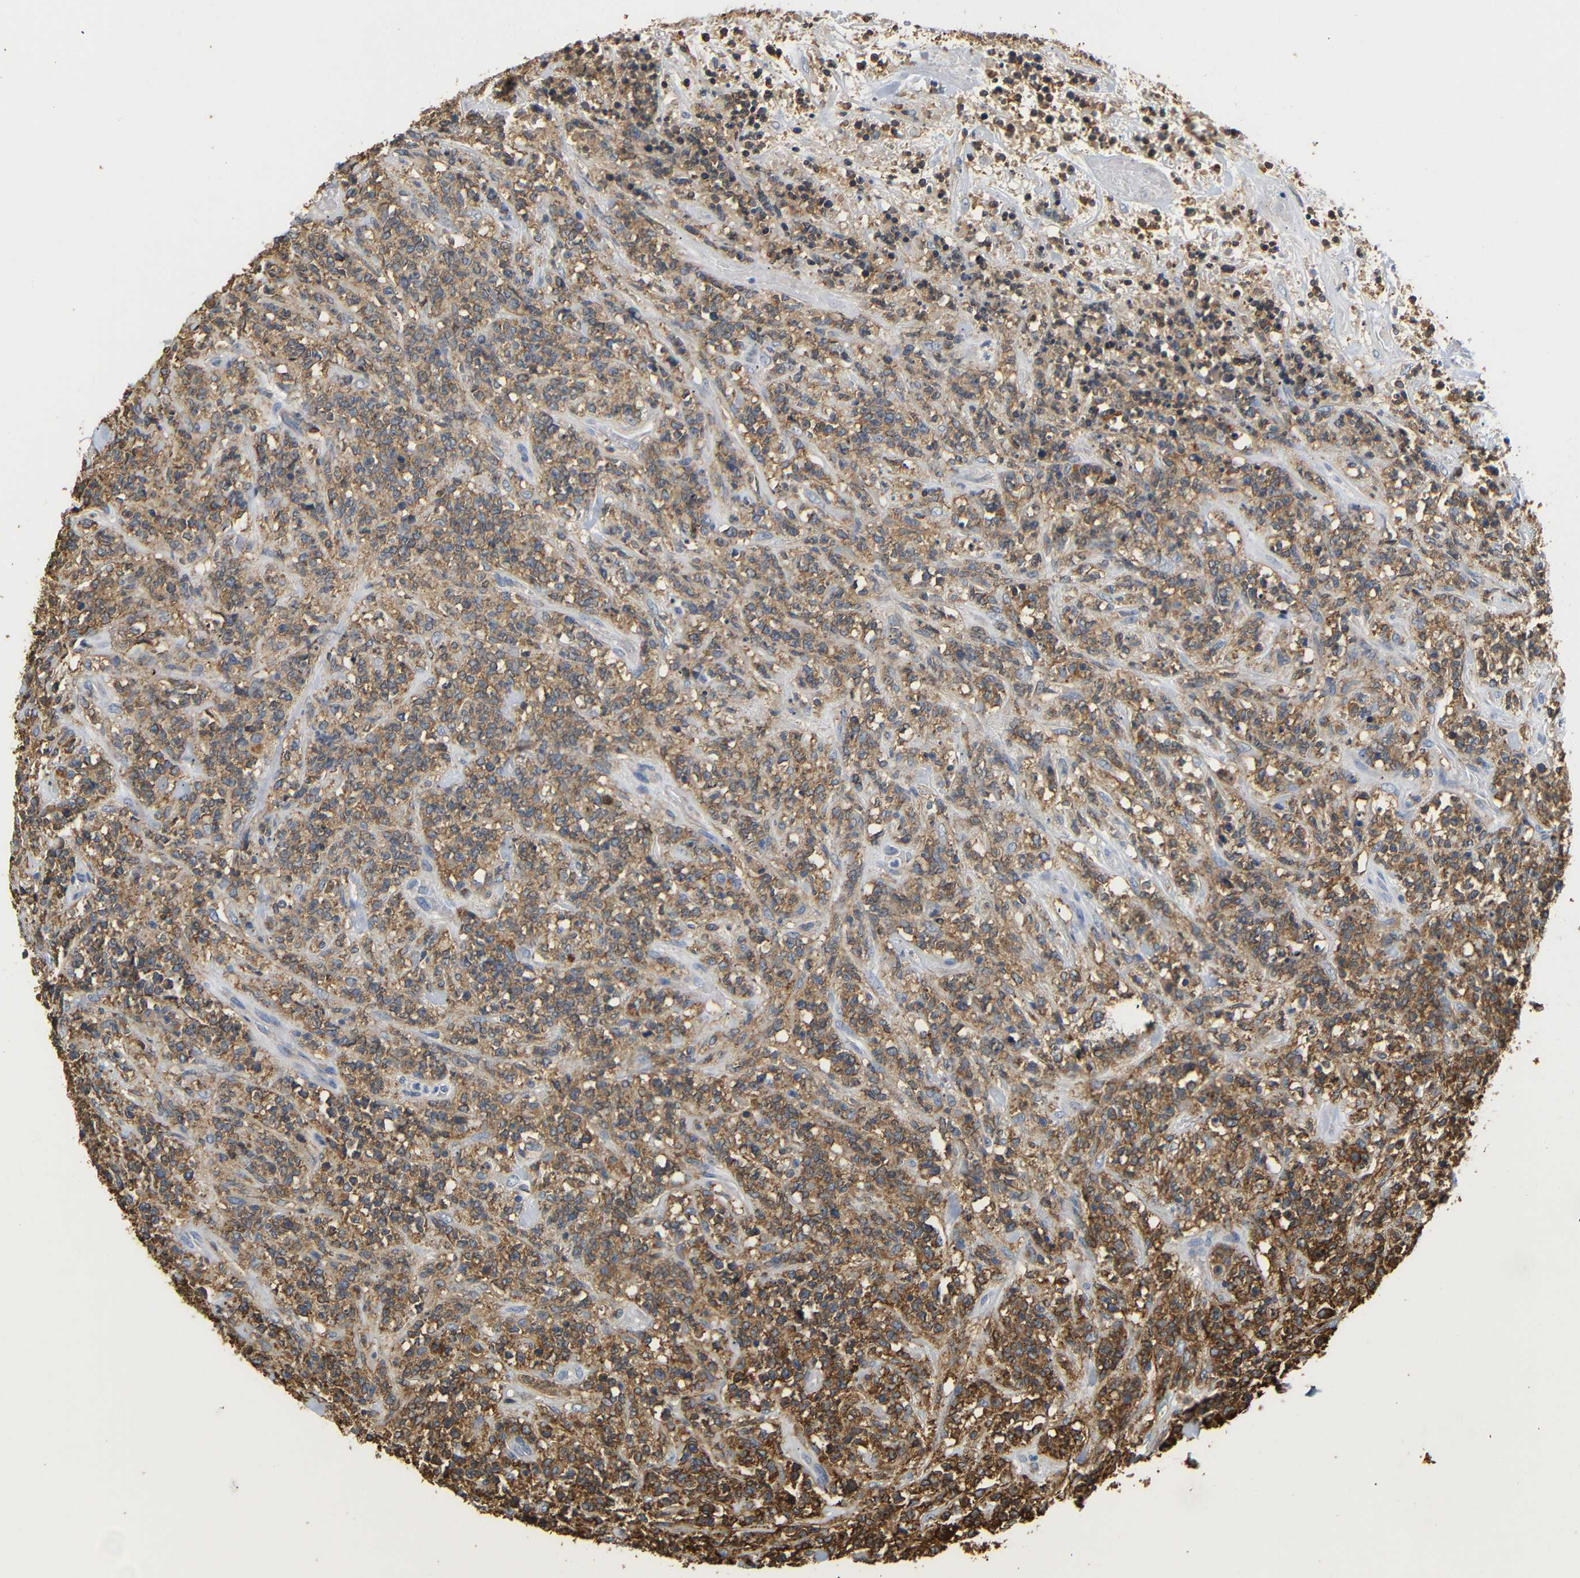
{"staining": {"intensity": "moderate", "quantity": ">75%", "location": "cytoplasmic/membranous"}, "tissue": "lymphoma", "cell_type": "Tumor cells", "image_type": "cancer", "snomed": [{"axis": "morphology", "description": "Malignant lymphoma, non-Hodgkin's type, High grade"}, {"axis": "topography", "description": "Soft tissue"}], "caption": "The image exhibits a brown stain indicating the presence of a protein in the cytoplasmic/membranous of tumor cells in malignant lymphoma, non-Hodgkin's type (high-grade).", "gene": "HLA-DQB1", "patient": {"sex": "male", "age": 18}}